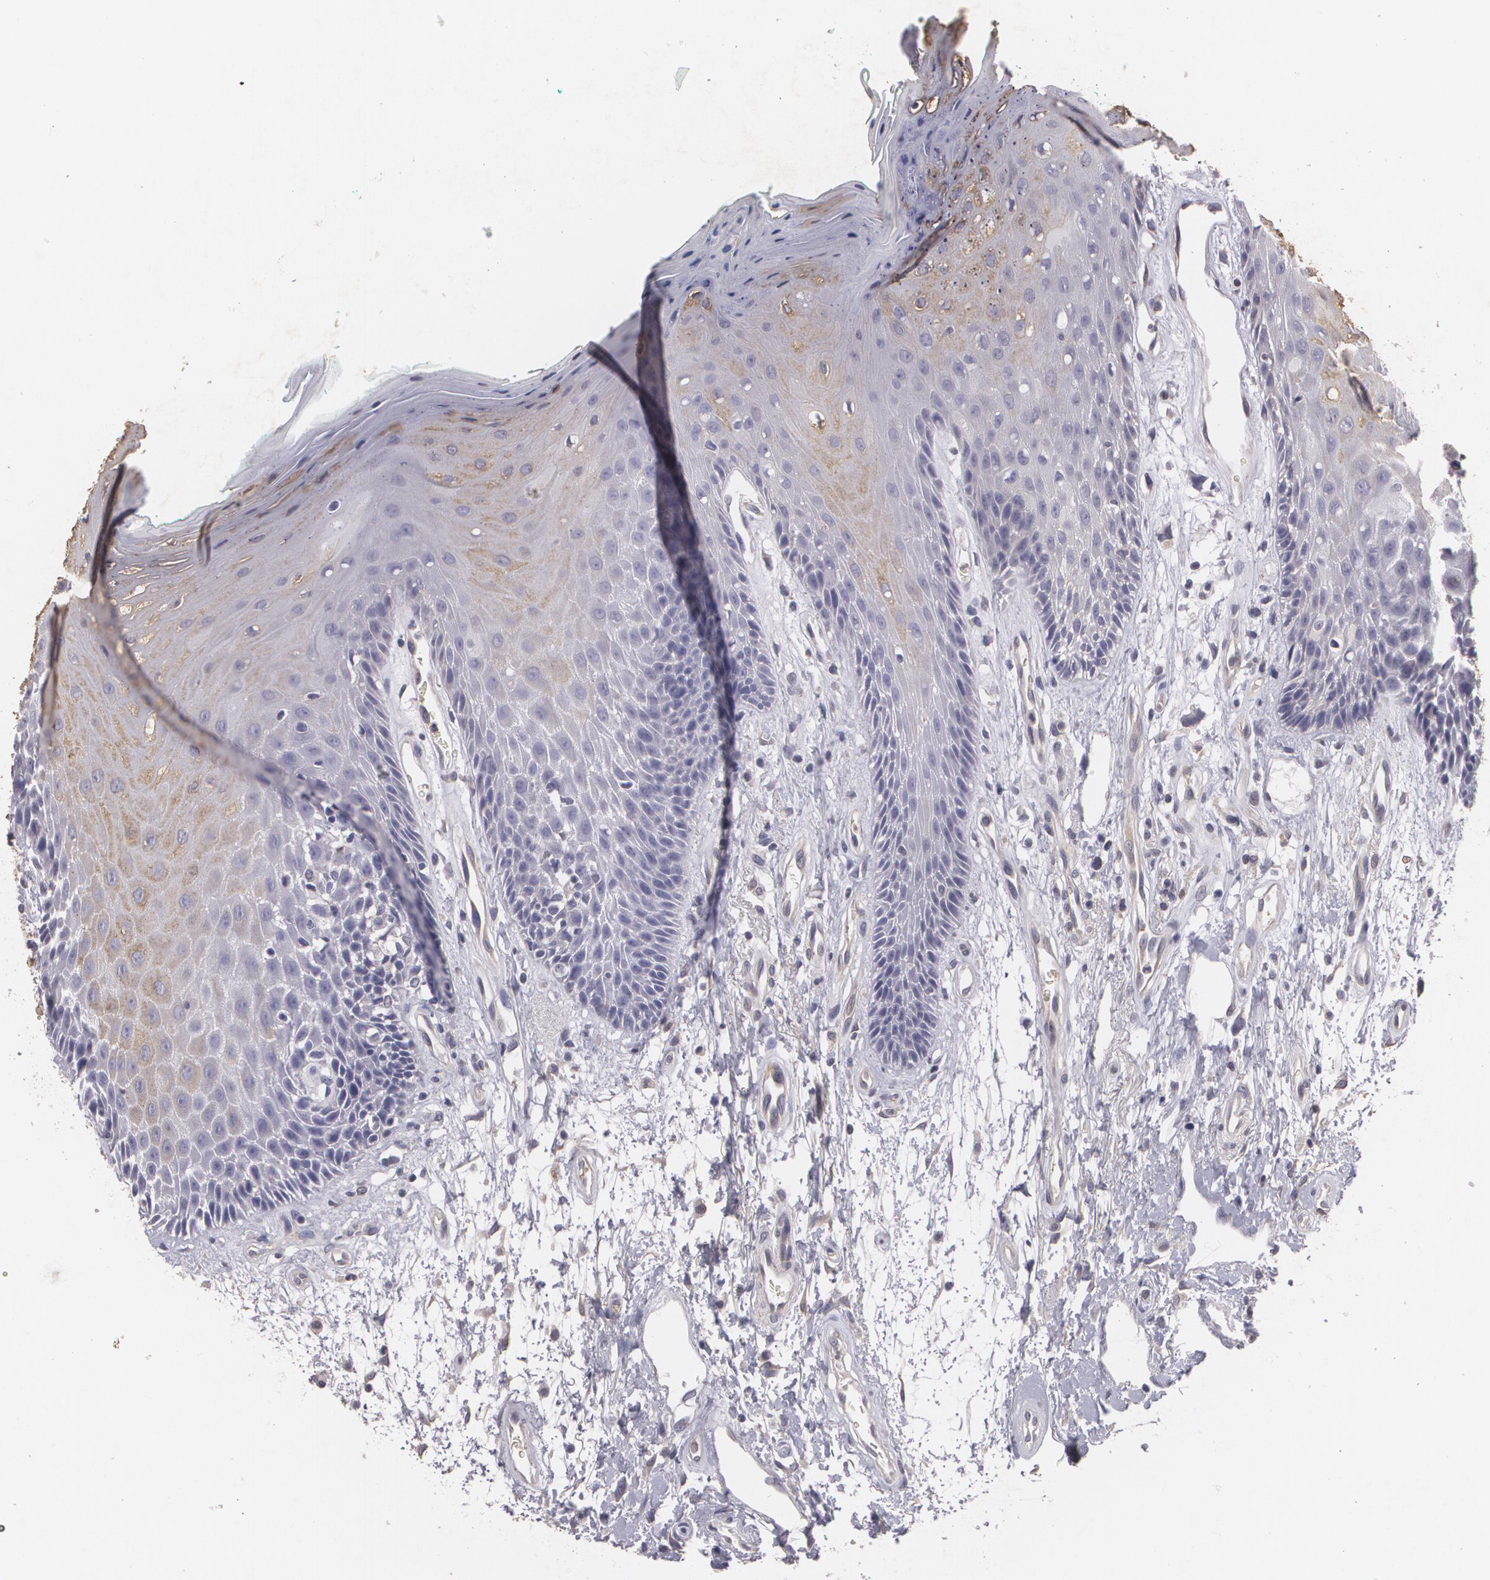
{"staining": {"intensity": "weak", "quantity": ">75%", "location": "cytoplasmic/membranous"}, "tissue": "oral mucosa", "cell_type": "Squamous epithelial cells", "image_type": "normal", "snomed": [{"axis": "morphology", "description": "Normal tissue, NOS"}, {"axis": "morphology", "description": "Squamous cell carcinoma, NOS"}, {"axis": "topography", "description": "Skeletal muscle"}, {"axis": "topography", "description": "Oral tissue"}, {"axis": "topography", "description": "Head-Neck"}], "caption": "Protein staining of normal oral mucosa demonstrates weak cytoplasmic/membranous positivity in approximately >75% of squamous epithelial cells.", "gene": "KCNA4", "patient": {"sex": "female", "age": 84}}